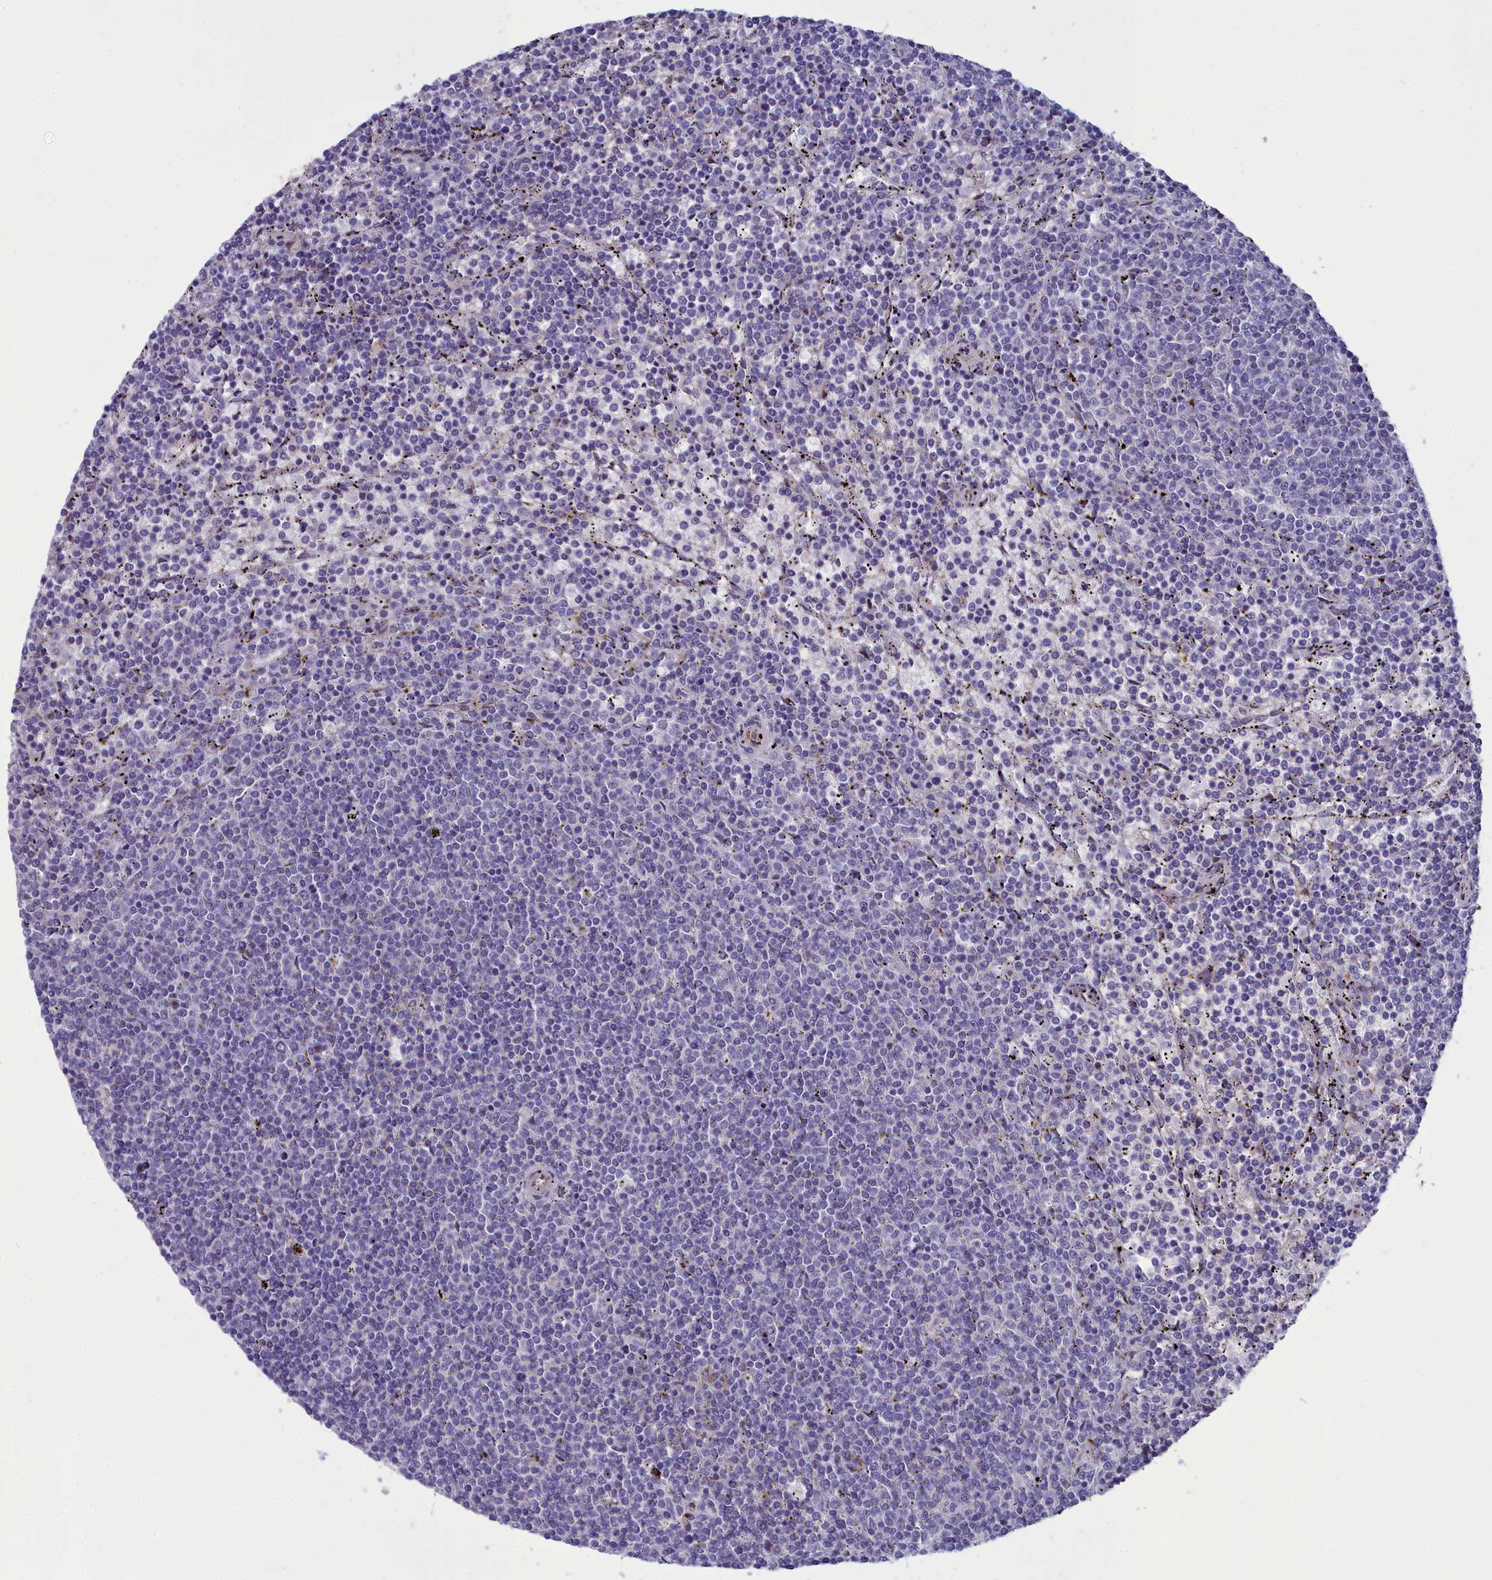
{"staining": {"intensity": "negative", "quantity": "none", "location": "none"}, "tissue": "lymphoma", "cell_type": "Tumor cells", "image_type": "cancer", "snomed": [{"axis": "morphology", "description": "Malignant lymphoma, non-Hodgkin's type, Low grade"}, {"axis": "topography", "description": "Spleen"}], "caption": "Photomicrograph shows no protein staining in tumor cells of lymphoma tissue.", "gene": "PPP1R14A", "patient": {"sex": "female", "age": 50}}